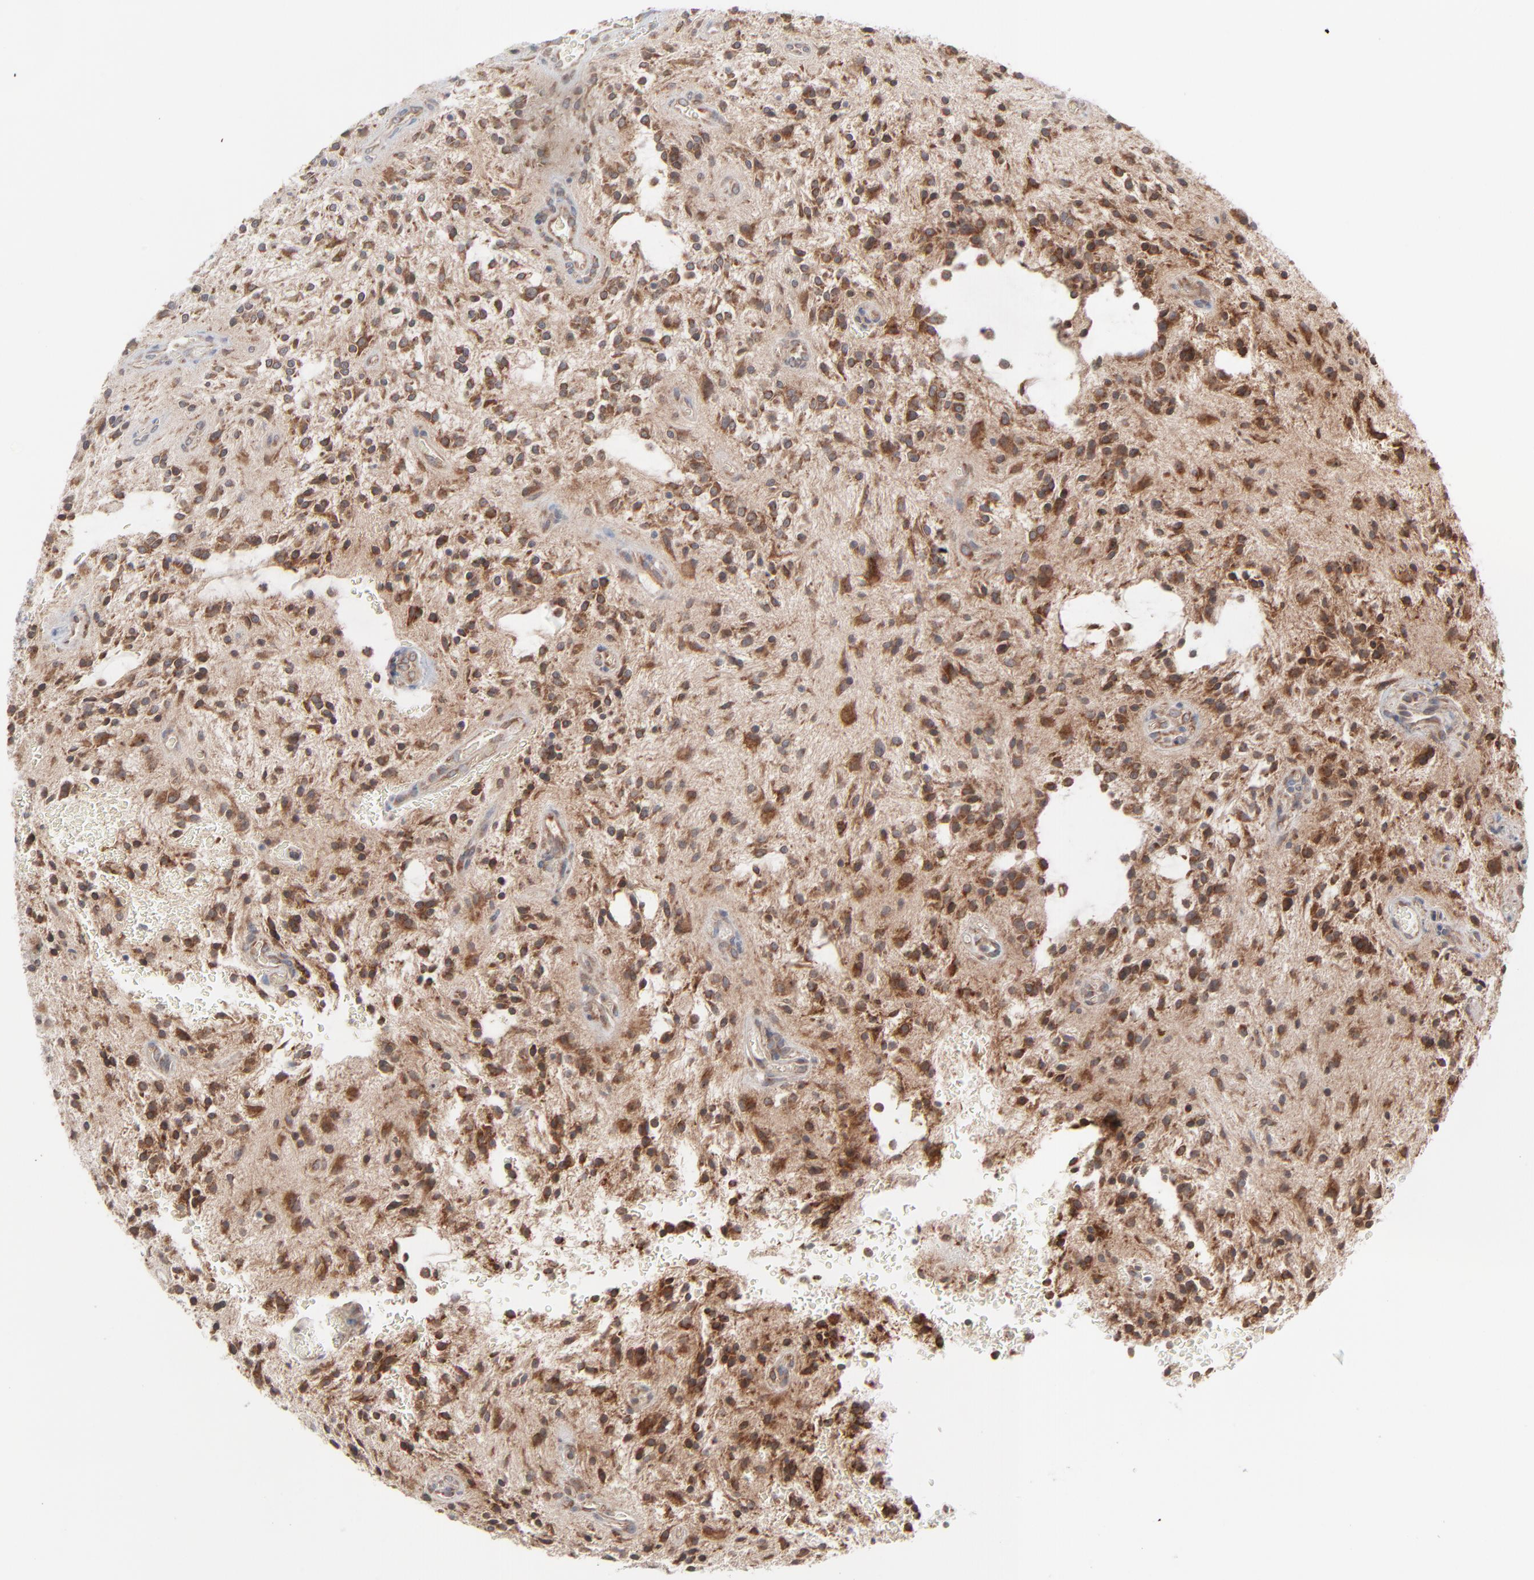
{"staining": {"intensity": "strong", "quantity": "25%-75%", "location": "cytoplasmic/membranous"}, "tissue": "glioma", "cell_type": "Tumor cells", "image_type": "cancer", "snomed": [{"axis": "morphology", "description": "Glioma, malignant, NOS"}, {"axis": "topography", "description": "Cerebellum"}], "caption": "Immunohistochemical staining of human glioma displays high levels of strong cytoplasmic/membranous protein staining in approximately 25%-75% of tumor cells.", "gene": "KDSR", "patient": {"sex": "female", "age": 10}}